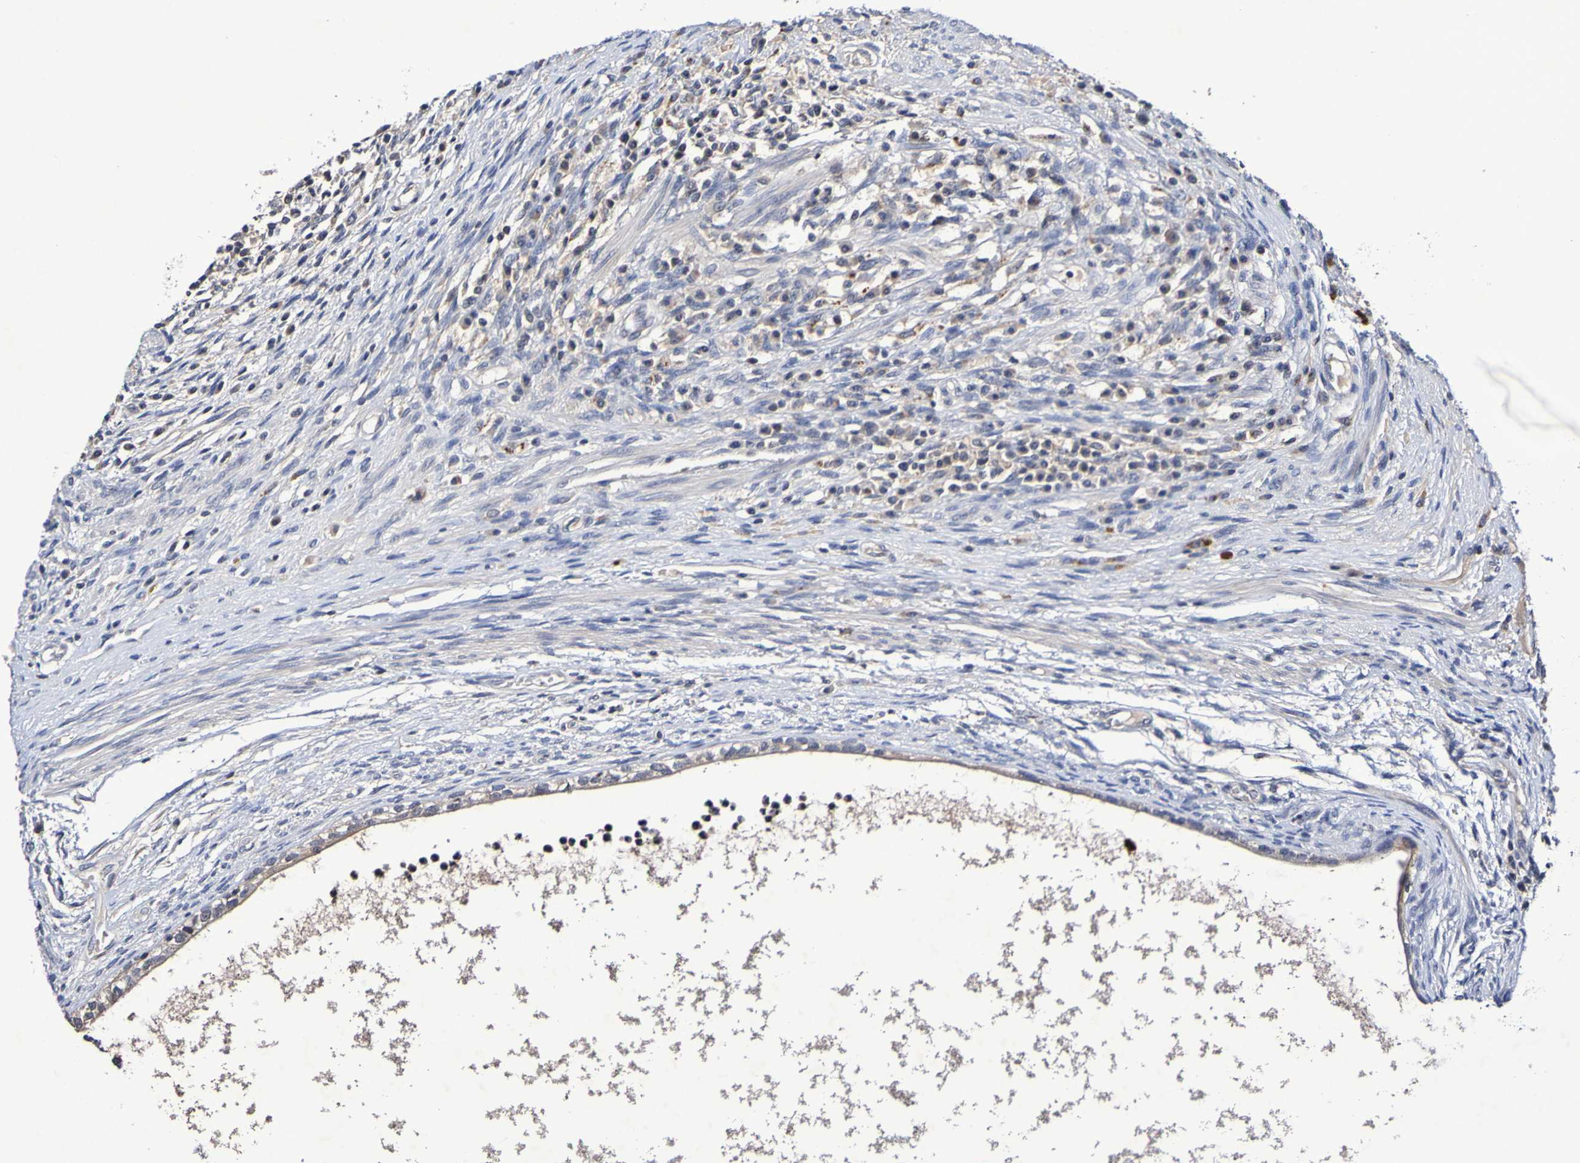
{"staining": {"intensity": "weak", "quantity": ">75%", "location": "cytoplasmic/membranous"}, "tissue": "testis cancer", "cell_type": "Tumor cells", "image_type": "cancer", "snomed": [{"axis": "morphology", "description": "Carcinoma, Embryonal, NOS"}, {"axis": "topography", "description": "Testis"}], "caption": "Weak cytoplasmic/membranous protein expression is identified in approximately >75% of tumor cells in testis embryonal carcinoma.", "gene": "PTP4A2", "patient": {"sex": "male", "age": 26}}